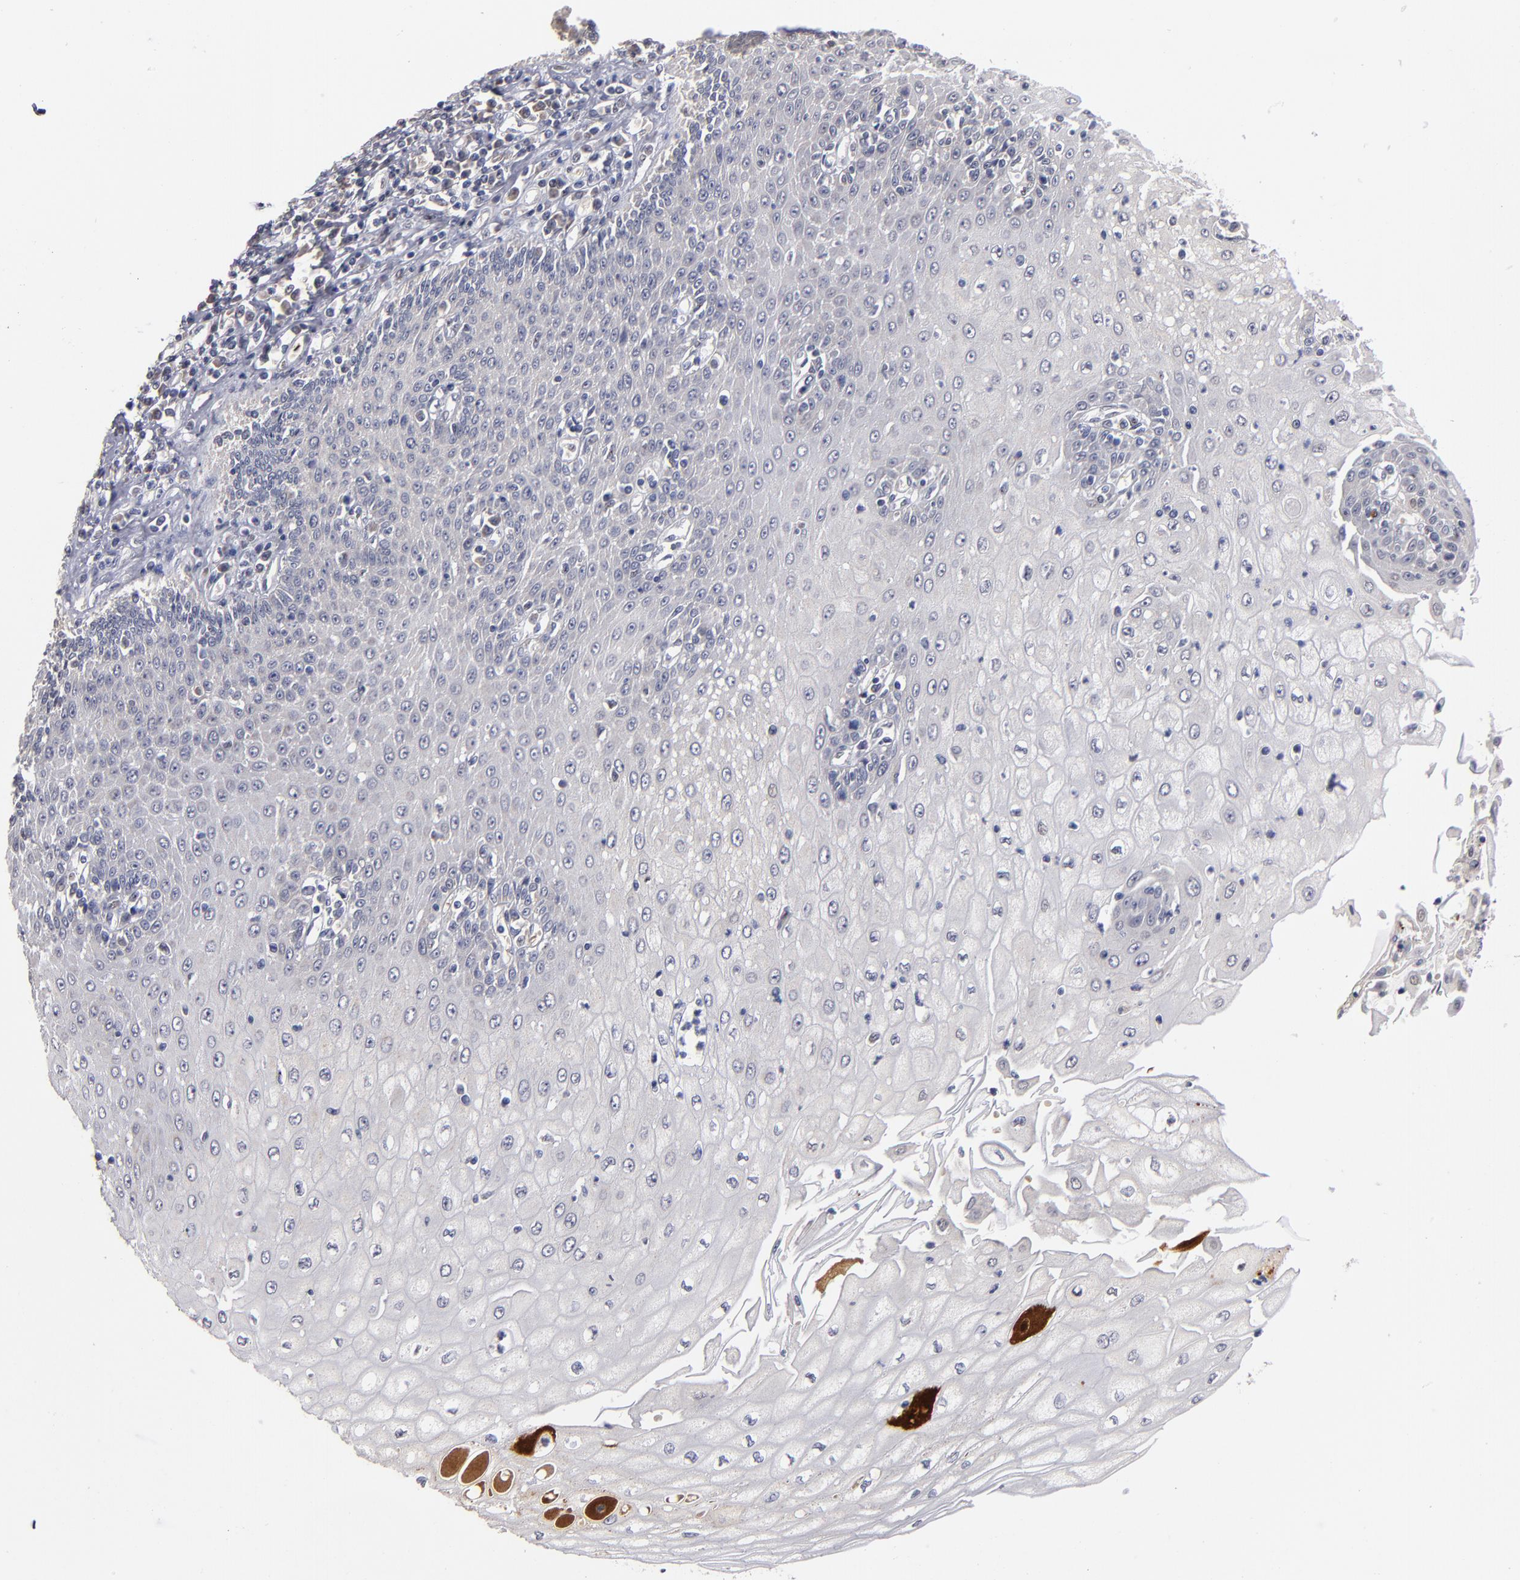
{"staining": {"intensity": "weak", "quantity": "<25%", "location": "cytoplasmic/membranous"}, "tissue": "esophagus", "cell_type": "Squamous epithelial cells", "image_type": "normal", "snomed": [{"axis": "morphology", "description": "Normal tissue, NOS"}, {"axis": "topography", "description": "Esophagus"}], "caption": "Immunohistochemistry of unremarkable esophagus exhibits no positivity in squamous epithelial cells. (DAB immunohistochemistry, high magnification).", "gene": "EXD2", "patient": {"sex": "male", "age": 65}}